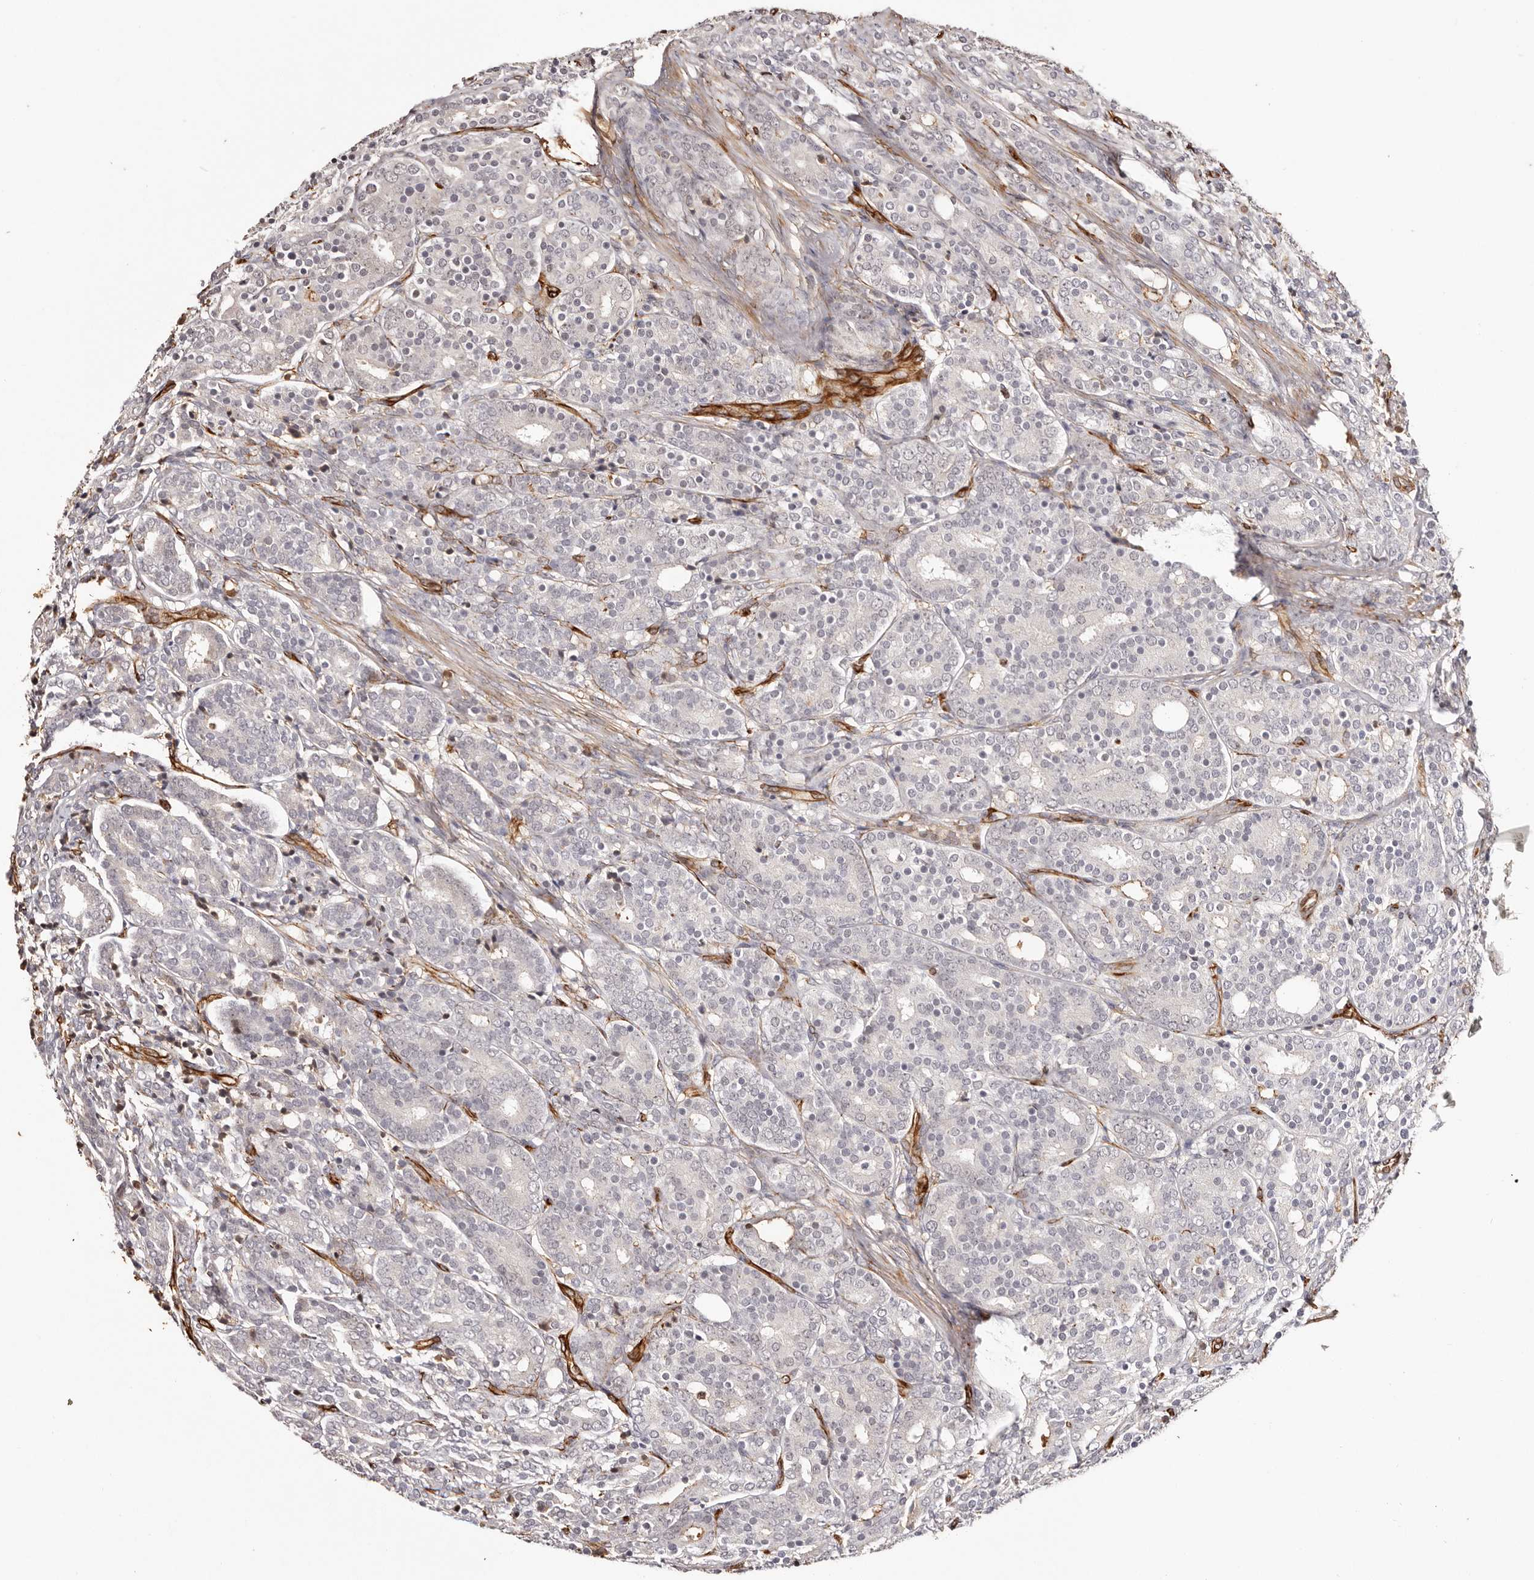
{"staining": {"intensity": "negative", "quantity": "none", "location": "none"}, "tissue": "prostate cancer", "cell_type": "Tumor cells", "image_type": "cancer", "snomed": [{"axis": "morphology", "description": "Adenocarcinoma, High grade"}, {"axis": "topography", "description": "Prostate"}], "caption": "This is an immunohistochemistry (IHC) image of human prostate adenocarcinoma (high-grade). There is no expression in tumor cells.", "gene": "ZNF557", "patient": {"sex": "male", "age": 62}}